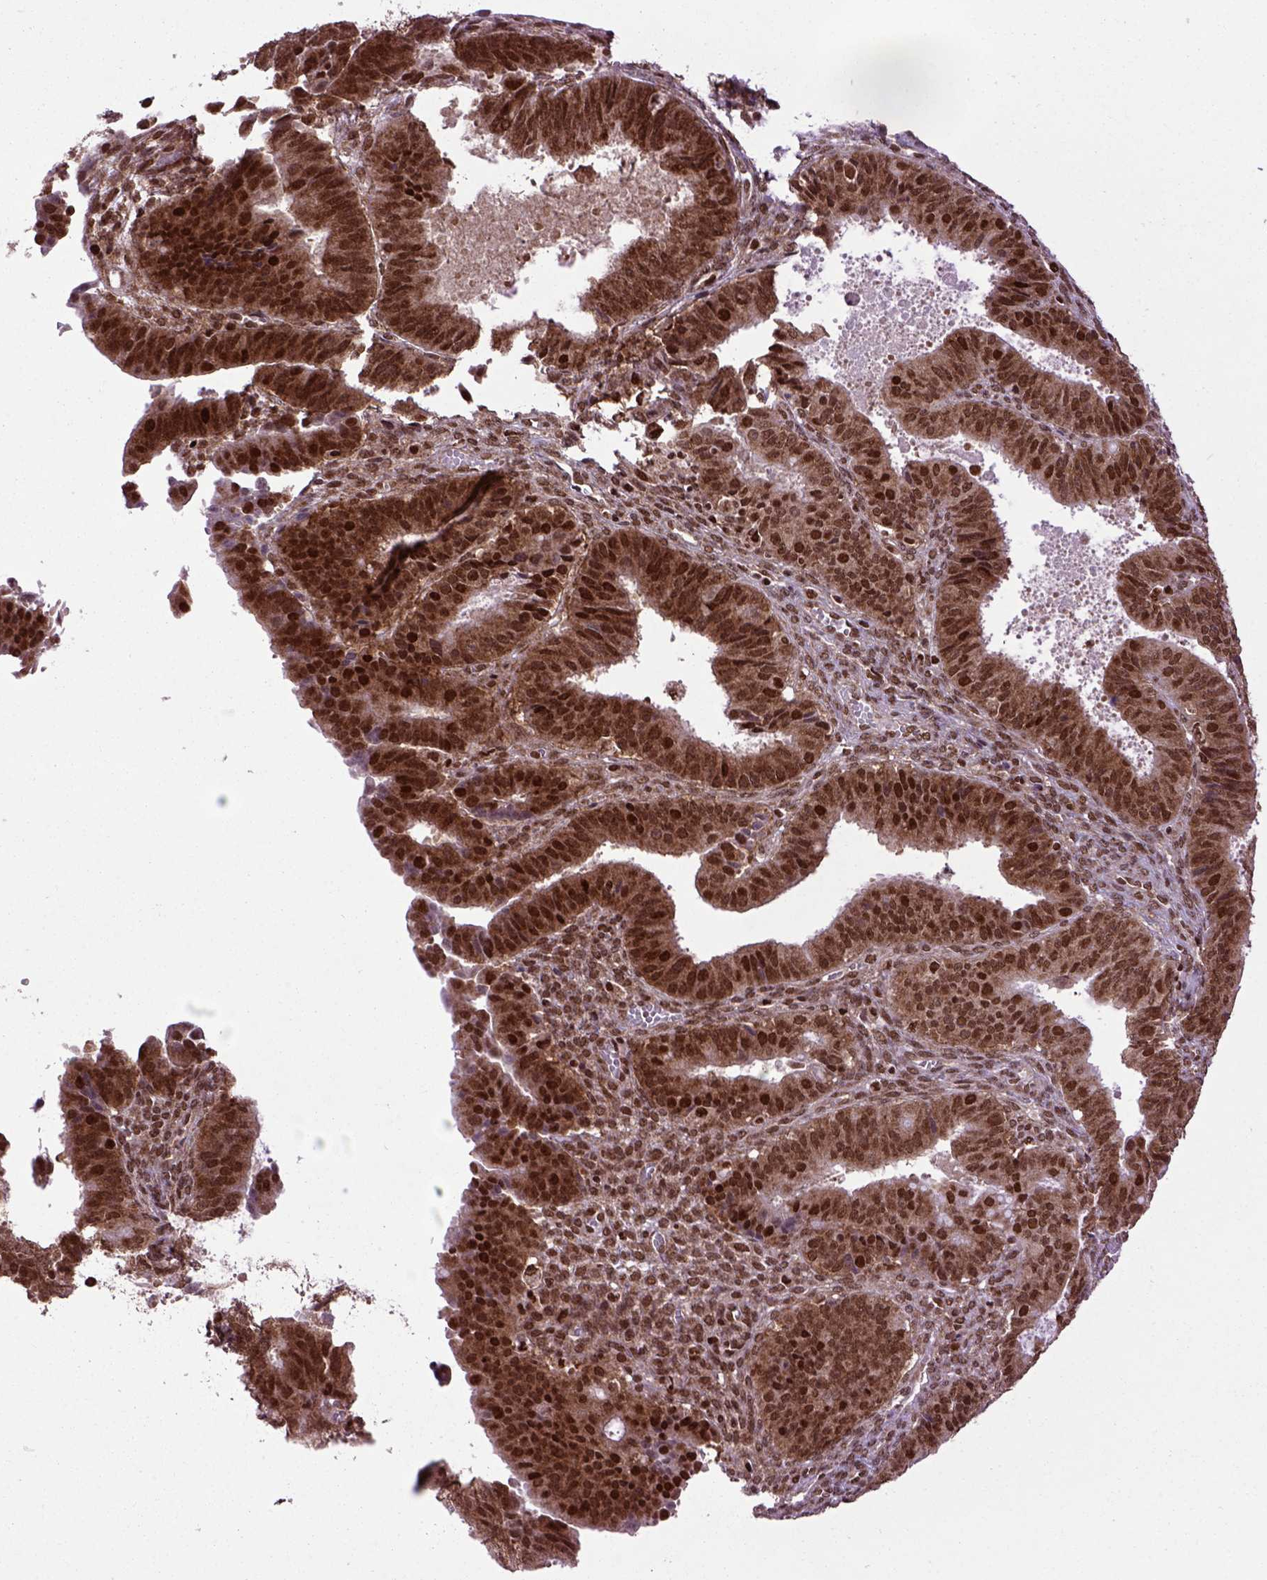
{"staining": {"intensity": "strong", "quantity": ">75%", "location": "cytoplasmic/membranous,nuclear"}, "tissue": "ovarian cancer", "cell_type": "Tumor cells", "image_type": "cancer", "snomed": [{"axis": "morphology", "description": "Carcinoma, endometroid"}, {"axis": "topography", "description": "Ovary"}], "caption": "Brown immunohistochemical staining in human ovarian cancer displays strong cytoplasmic/membranous and nuclear expression in approximately >75% of tumor cells. (Brightfield microscopy of DAB IHC at high magnification).", "gene": "CELF1", "patient": {"sex": "female", "age": 42}}